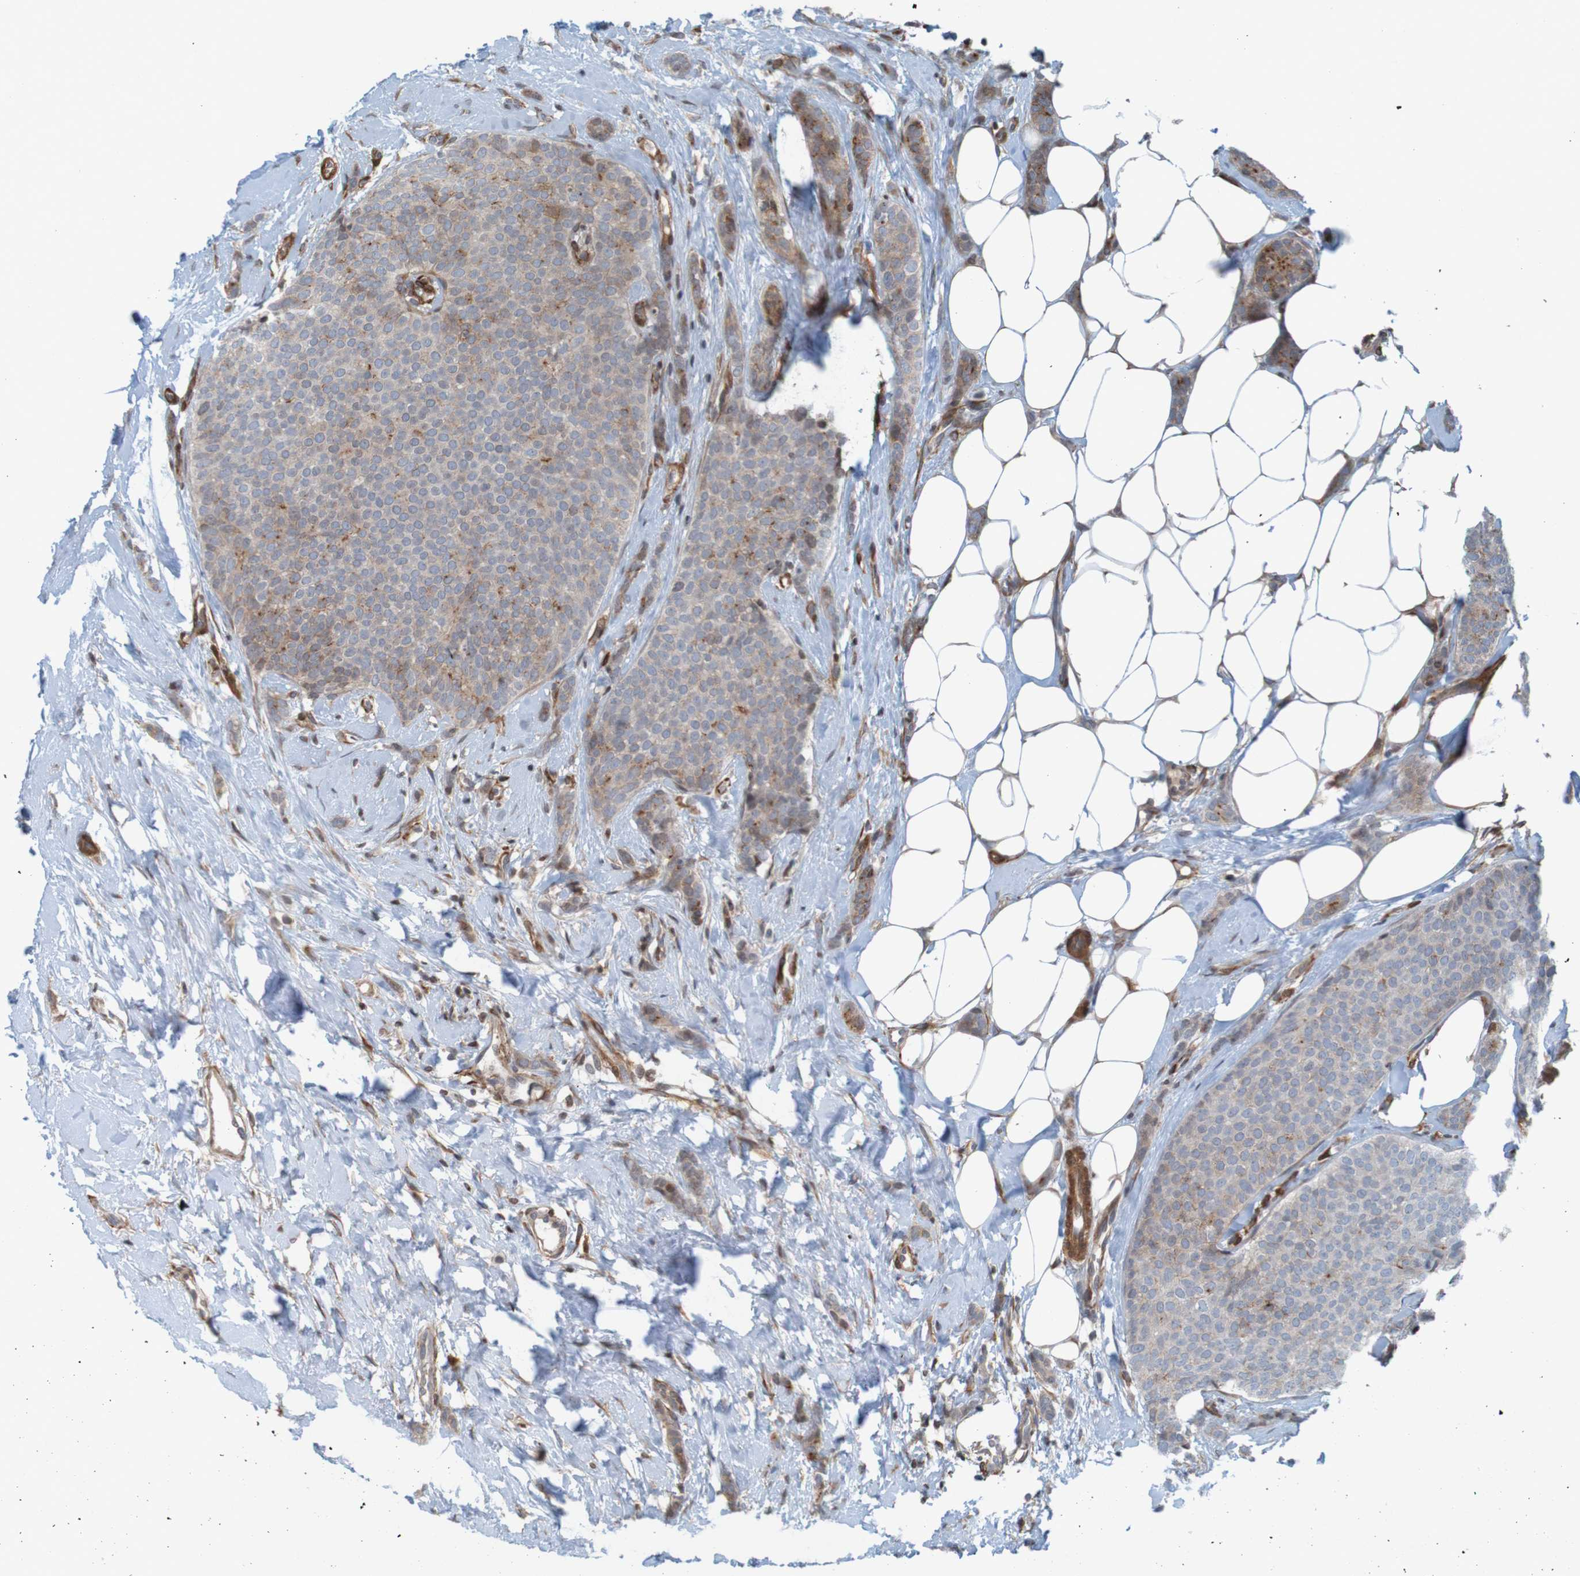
{"staining": {"intensity": "moderate", "quantity": "25%-75%", "location": "cytoplasmic/membranous"}, "tissue": "breast cancer", "cell_type": "Tumor cells", "image_type": "cancer", "snomed": [{"axis": "morphology", "description": "Lobular carcinoma"}, {"axis": "topography", "description": "Skin"}, {"axis": "topography", "description": "Breast"}], "caption": "Moderate cytoplasmic/membranous positivity is identified in approximately 25%-75% of tumor cells in breast cancer (lobular carcinoma).", "gene": "GUCY1A1", "patient": {"sex": "female", "age": 46}}